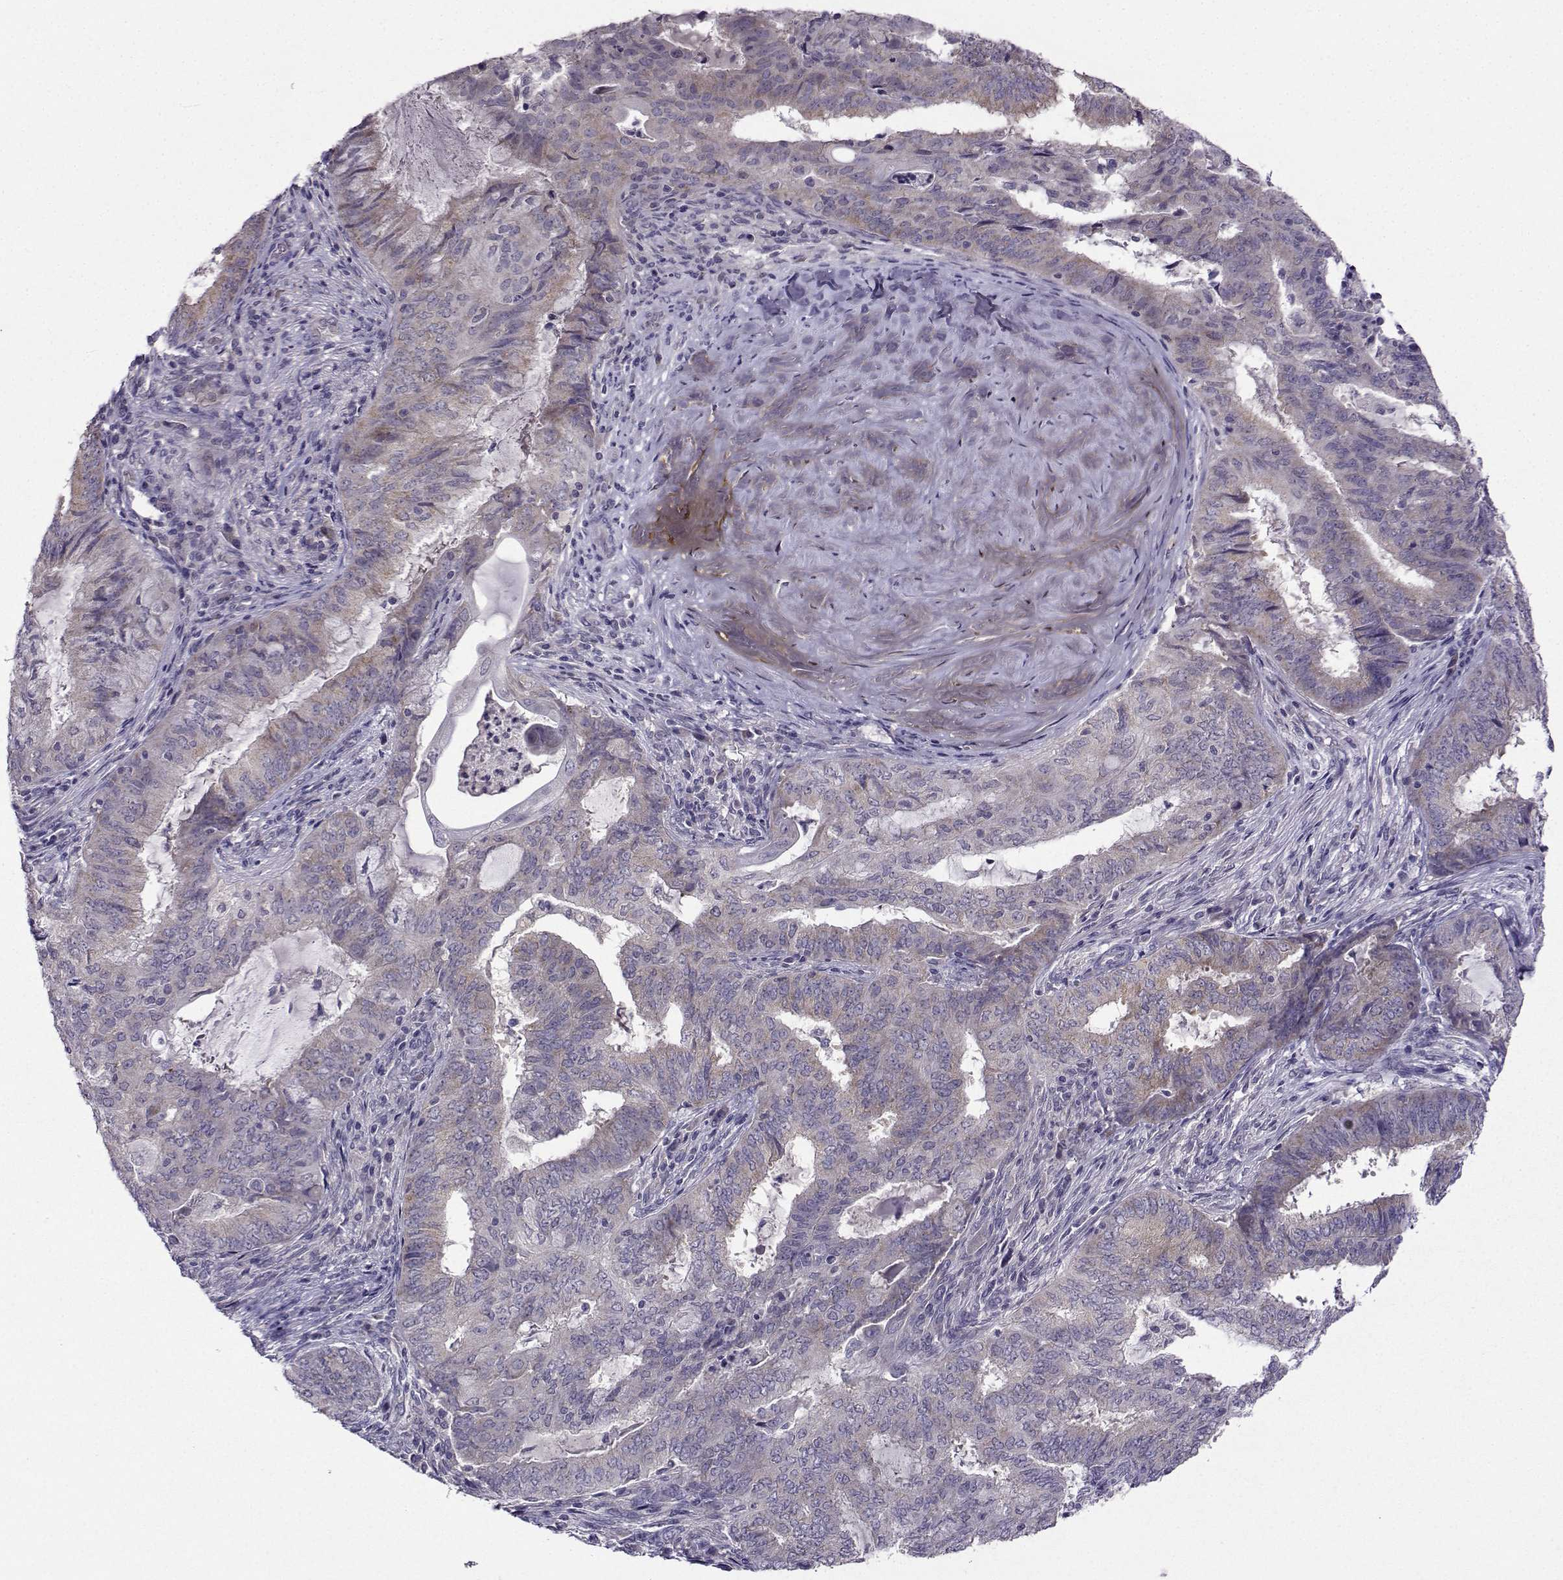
{"staining": {"intensity": "weak", "quantity": "25%-75%", "location": "cytoplasmic/membranous"}, "tissue": "endometrial cancer", "cell_type": "Tumor cells", "image_type": "cancer", "snomed": [{"axis": "morphology", "description": "Adenocarcinoma, NOS"}, {"axis": "topography", "description": "Endometrium"}], "caption": "Protein staining of endometrial cancer (adenocarcinoma) tissue shows weak cytoplasmic/membranous positivity in approximately 25%-75% of tumor cells. Nuclei are stained in blue.", "gene": "DDX20", "patient": {"sex": "female", "age": 62}}